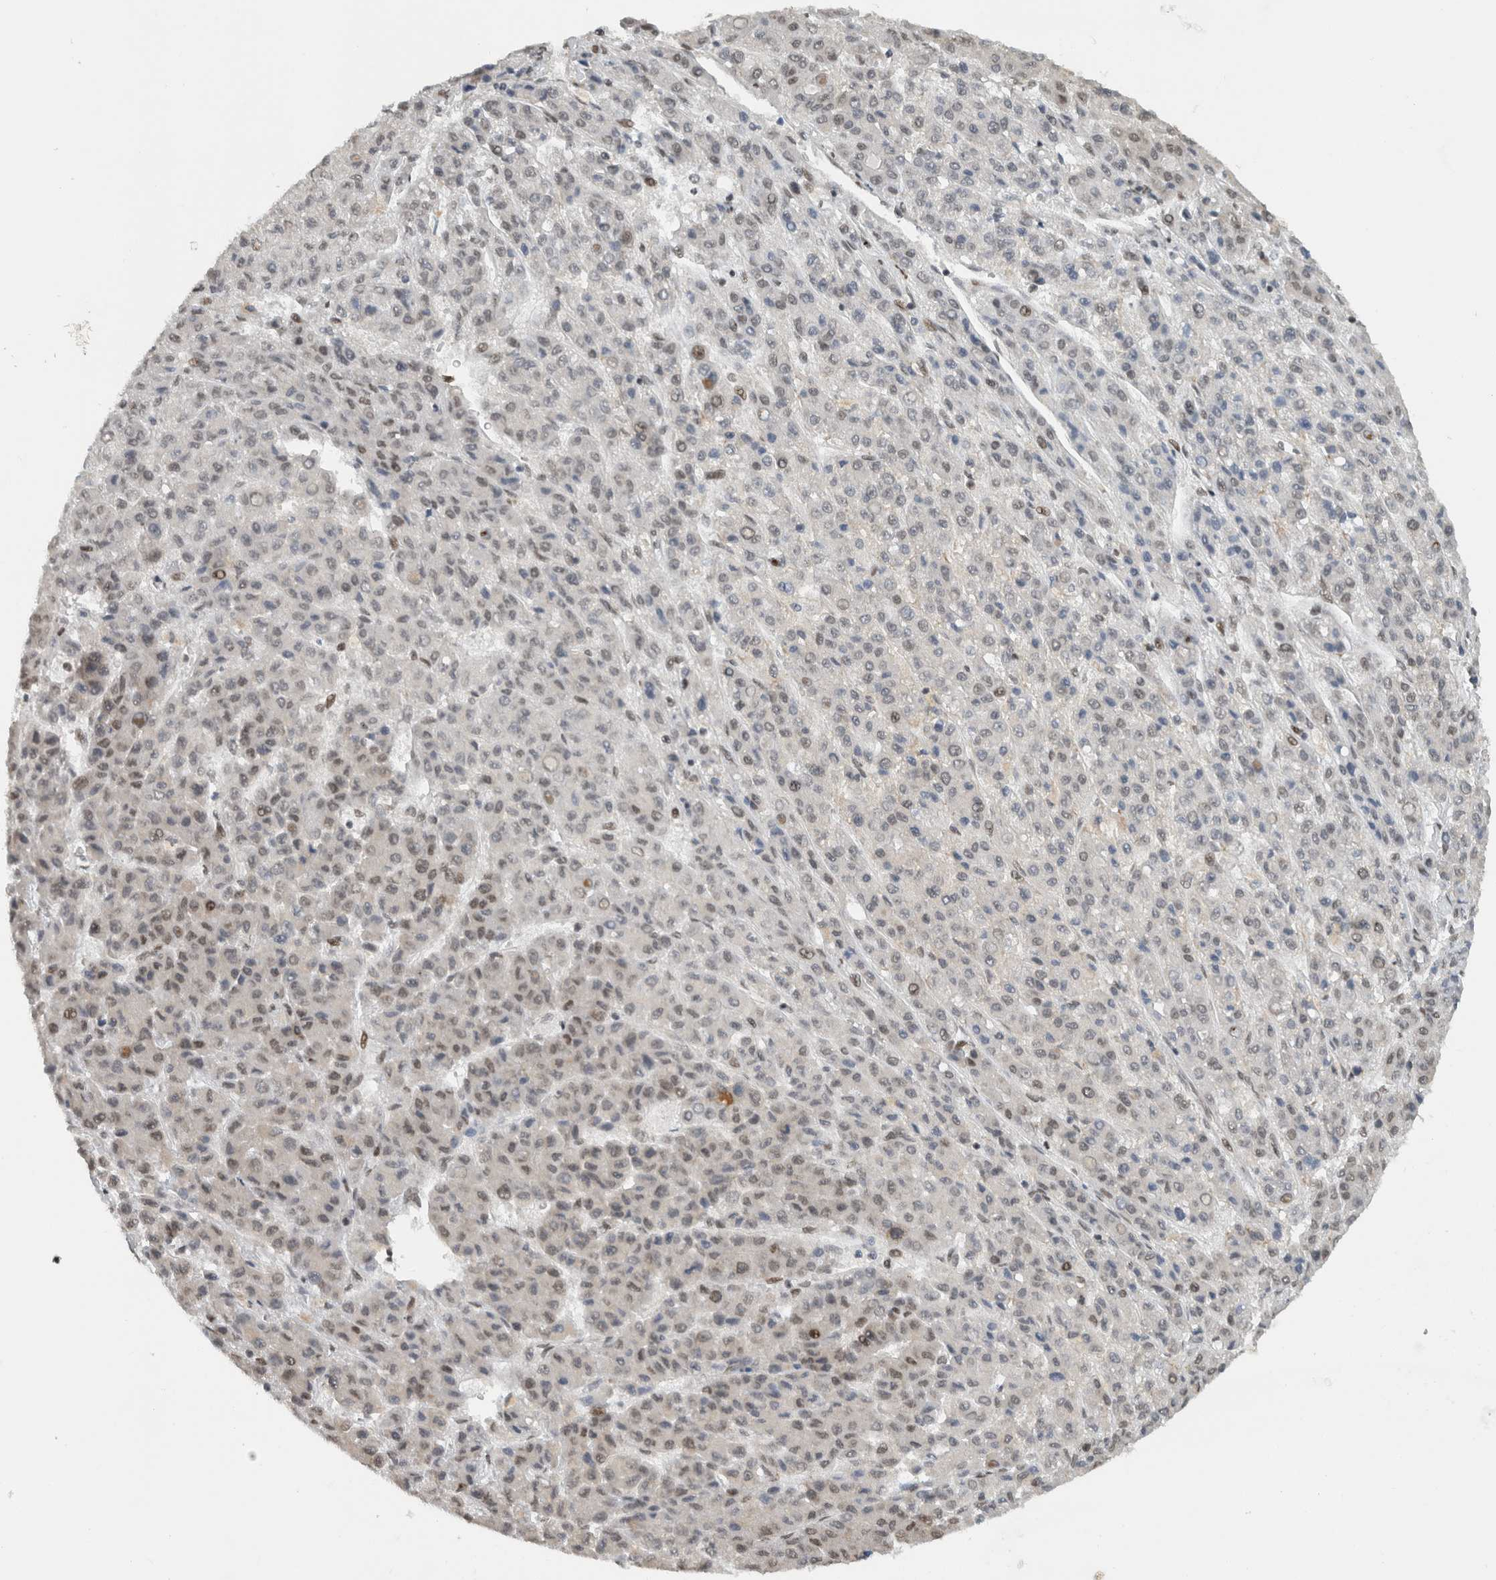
{"staining": {"intensity": "weak", "quantity": "25%-75%", "location": "nuclear"}, "tissue": "liver cancer", "cell_type": "Tumor cells", "image_type": "cancer", "snomed": [{"axis": "morphology", "description": "Carcinoma, Hepatocellular, NOS"}, {"axis": "topography", "description": "Liver"}], "caption": "Hepatocellular carcinoma (liver) tissue exhibits weak nuclear staining in approximately 25%-75% of tumor cells The staining was performed using DAB, with brown indicating positive protein expression. Nuclei are stained blue with hematoxylin.", "gene": "HNRNPR", "patient": {"sex": "male", "age": 70}}